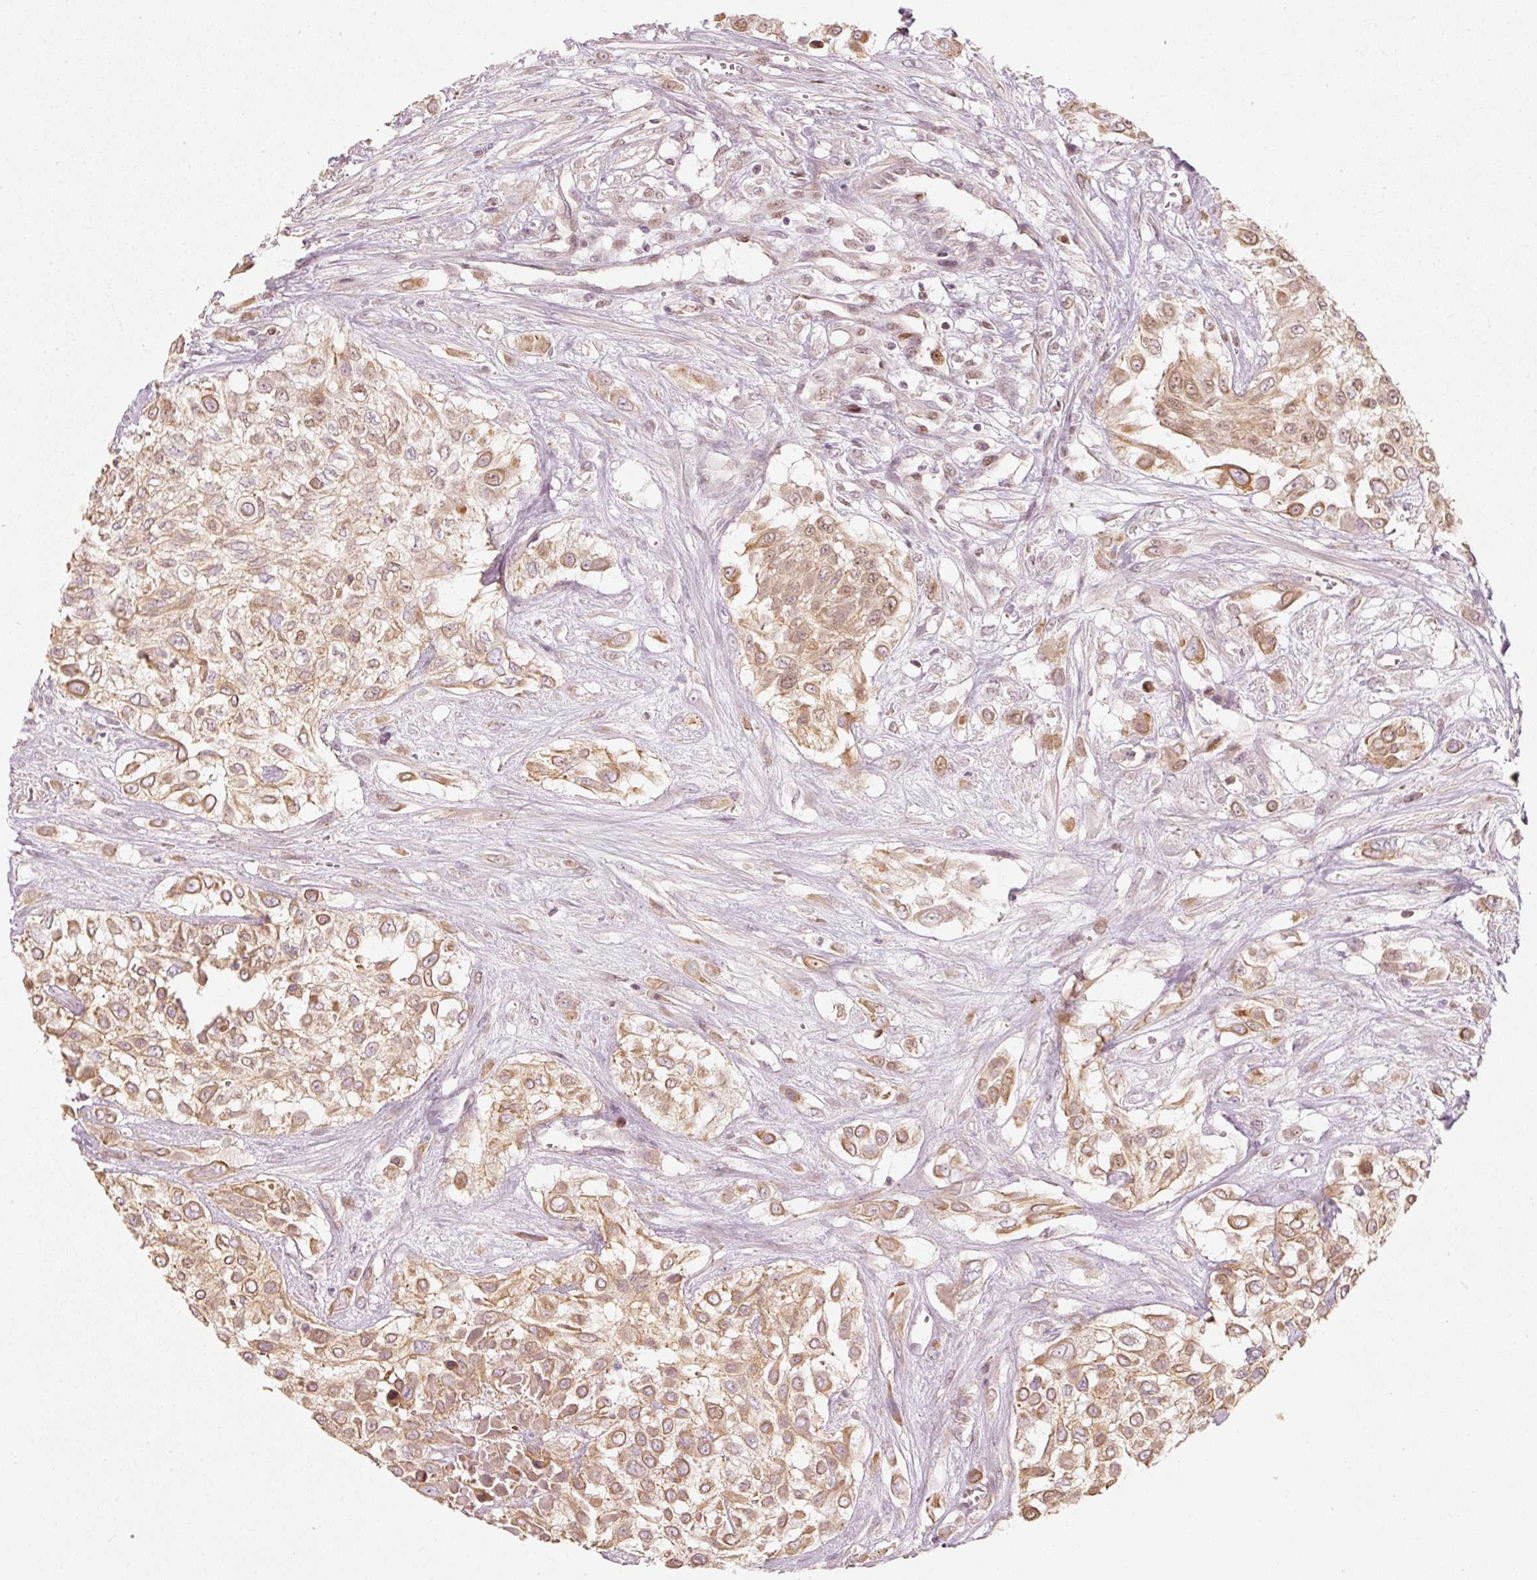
{"staining": {"intensity": "moderate", "quantity": ">75%", "location": "cytoplasmic/membranous,nuclear"}, "tissue": "urothelial cancer", "cell_type": "Tumor cells", "image_type": "cancer", "snomed": [{"axis": "morphology", "description": "Urothelial carcinoma, High grade"}, {"axis": "topography", "description": "Urinary bladder"}], "caption": "The histopathology image demonstrates immunohistochemical staining of urothelial cancer. There is moderate cytoplasmic/membranous and nuclear expression is identified in about >75% of tumor cells.", "gene": "TREX2", "patient": {"sex": "male", "age": 57}}